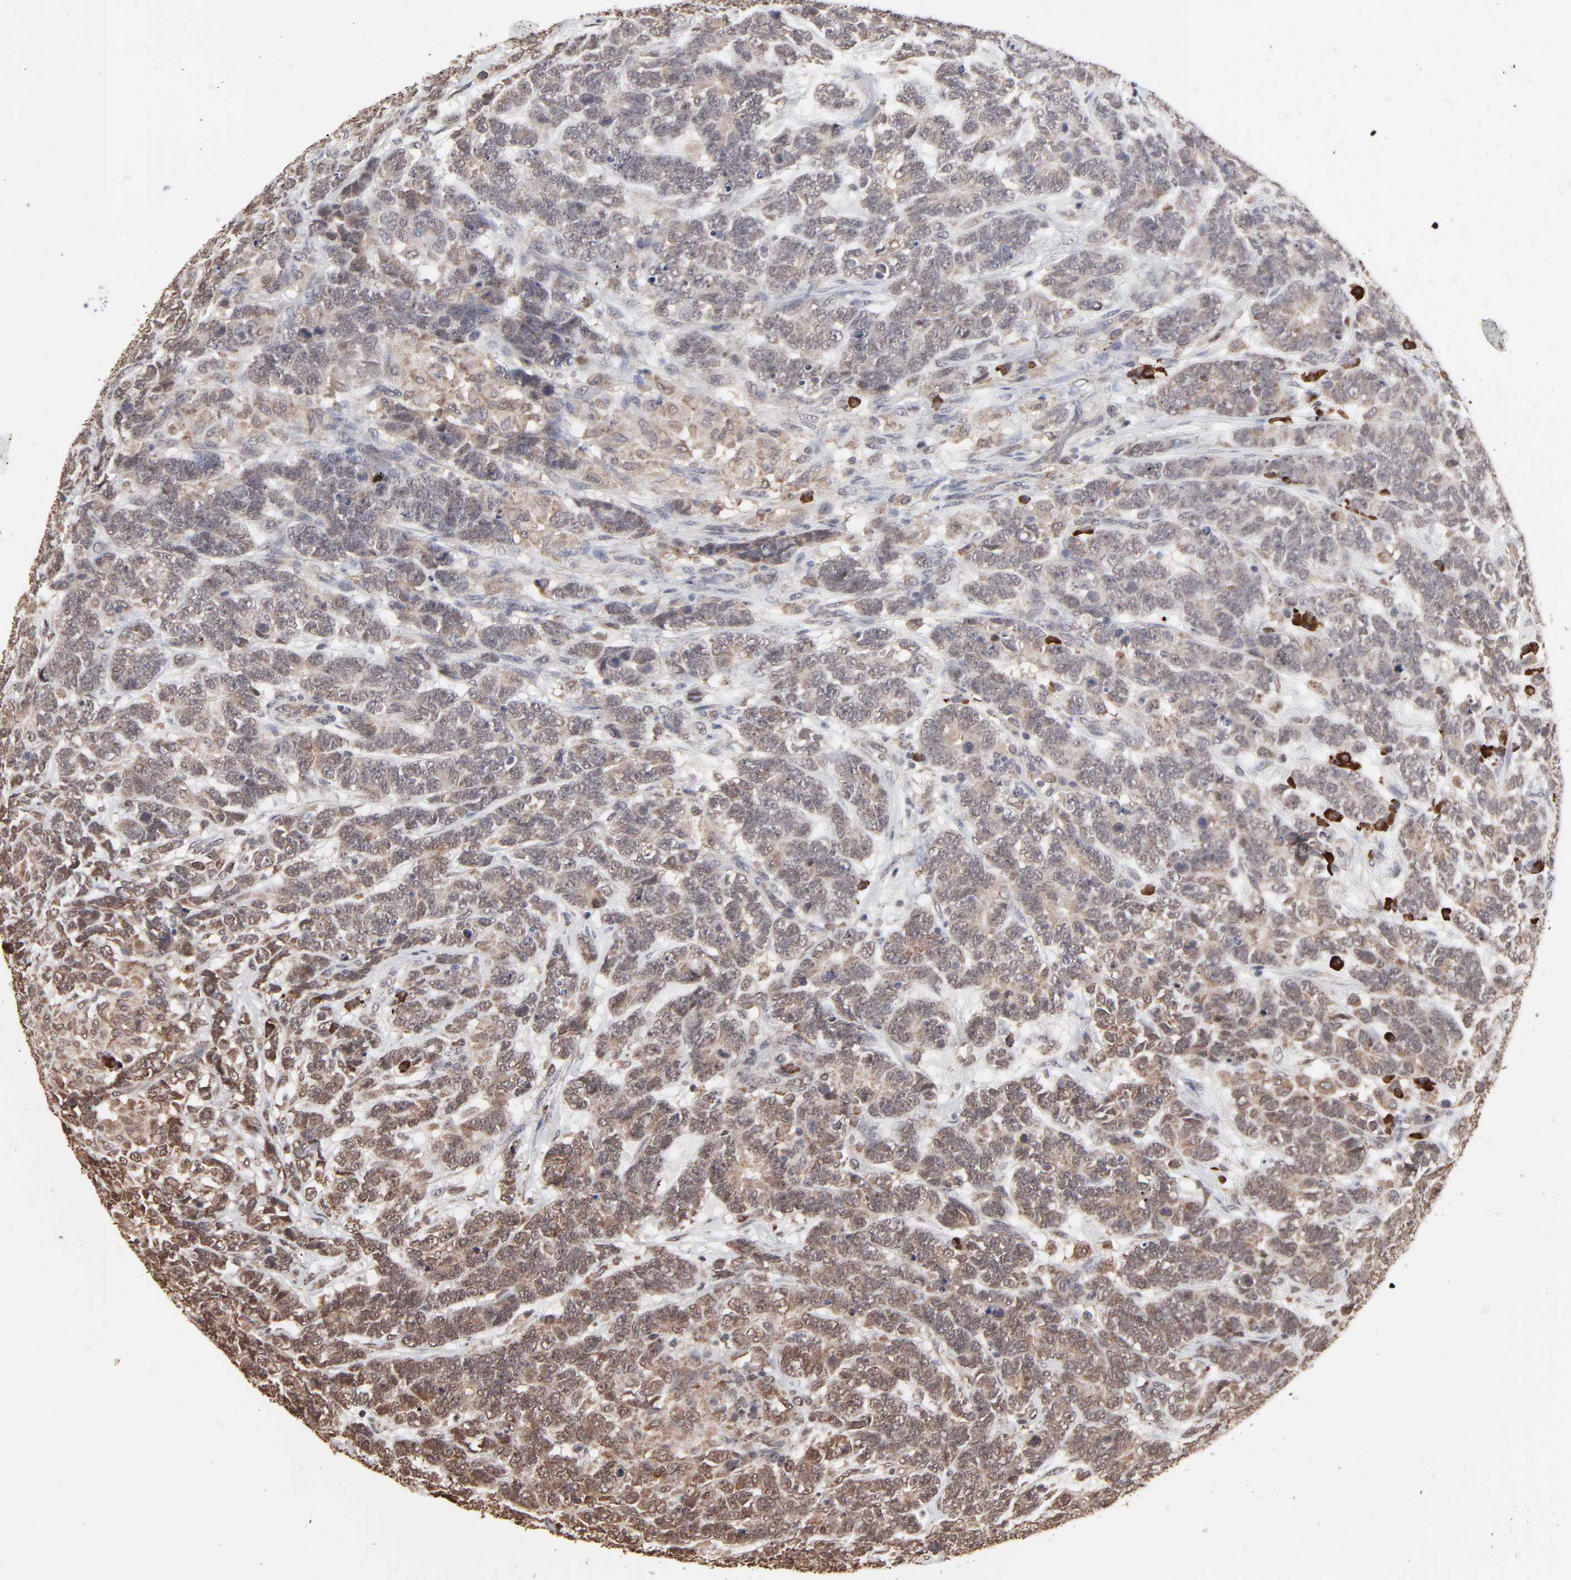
{"staining": {"intensity": "moderate", "quantity": ">75%", "location": "cytoplasmic/membranous,nuclear"}, "tissue": "testis cancer", "cell_type": "Tumor cells", "image_type": "cancer", "snomed": [{"axis": "morphology", "description": "Carcinoma, Embryonal, NOS"}, {"axis": "topography", "description": "Testis"}], "caption": "Testis cancer stained with a brown dye shows moderate cytoplasmic/membranous and nuclear positive expression in about >75% of tumor cells.", "gene": "CHM", "patient": {"sex": "male", "age": 26}}